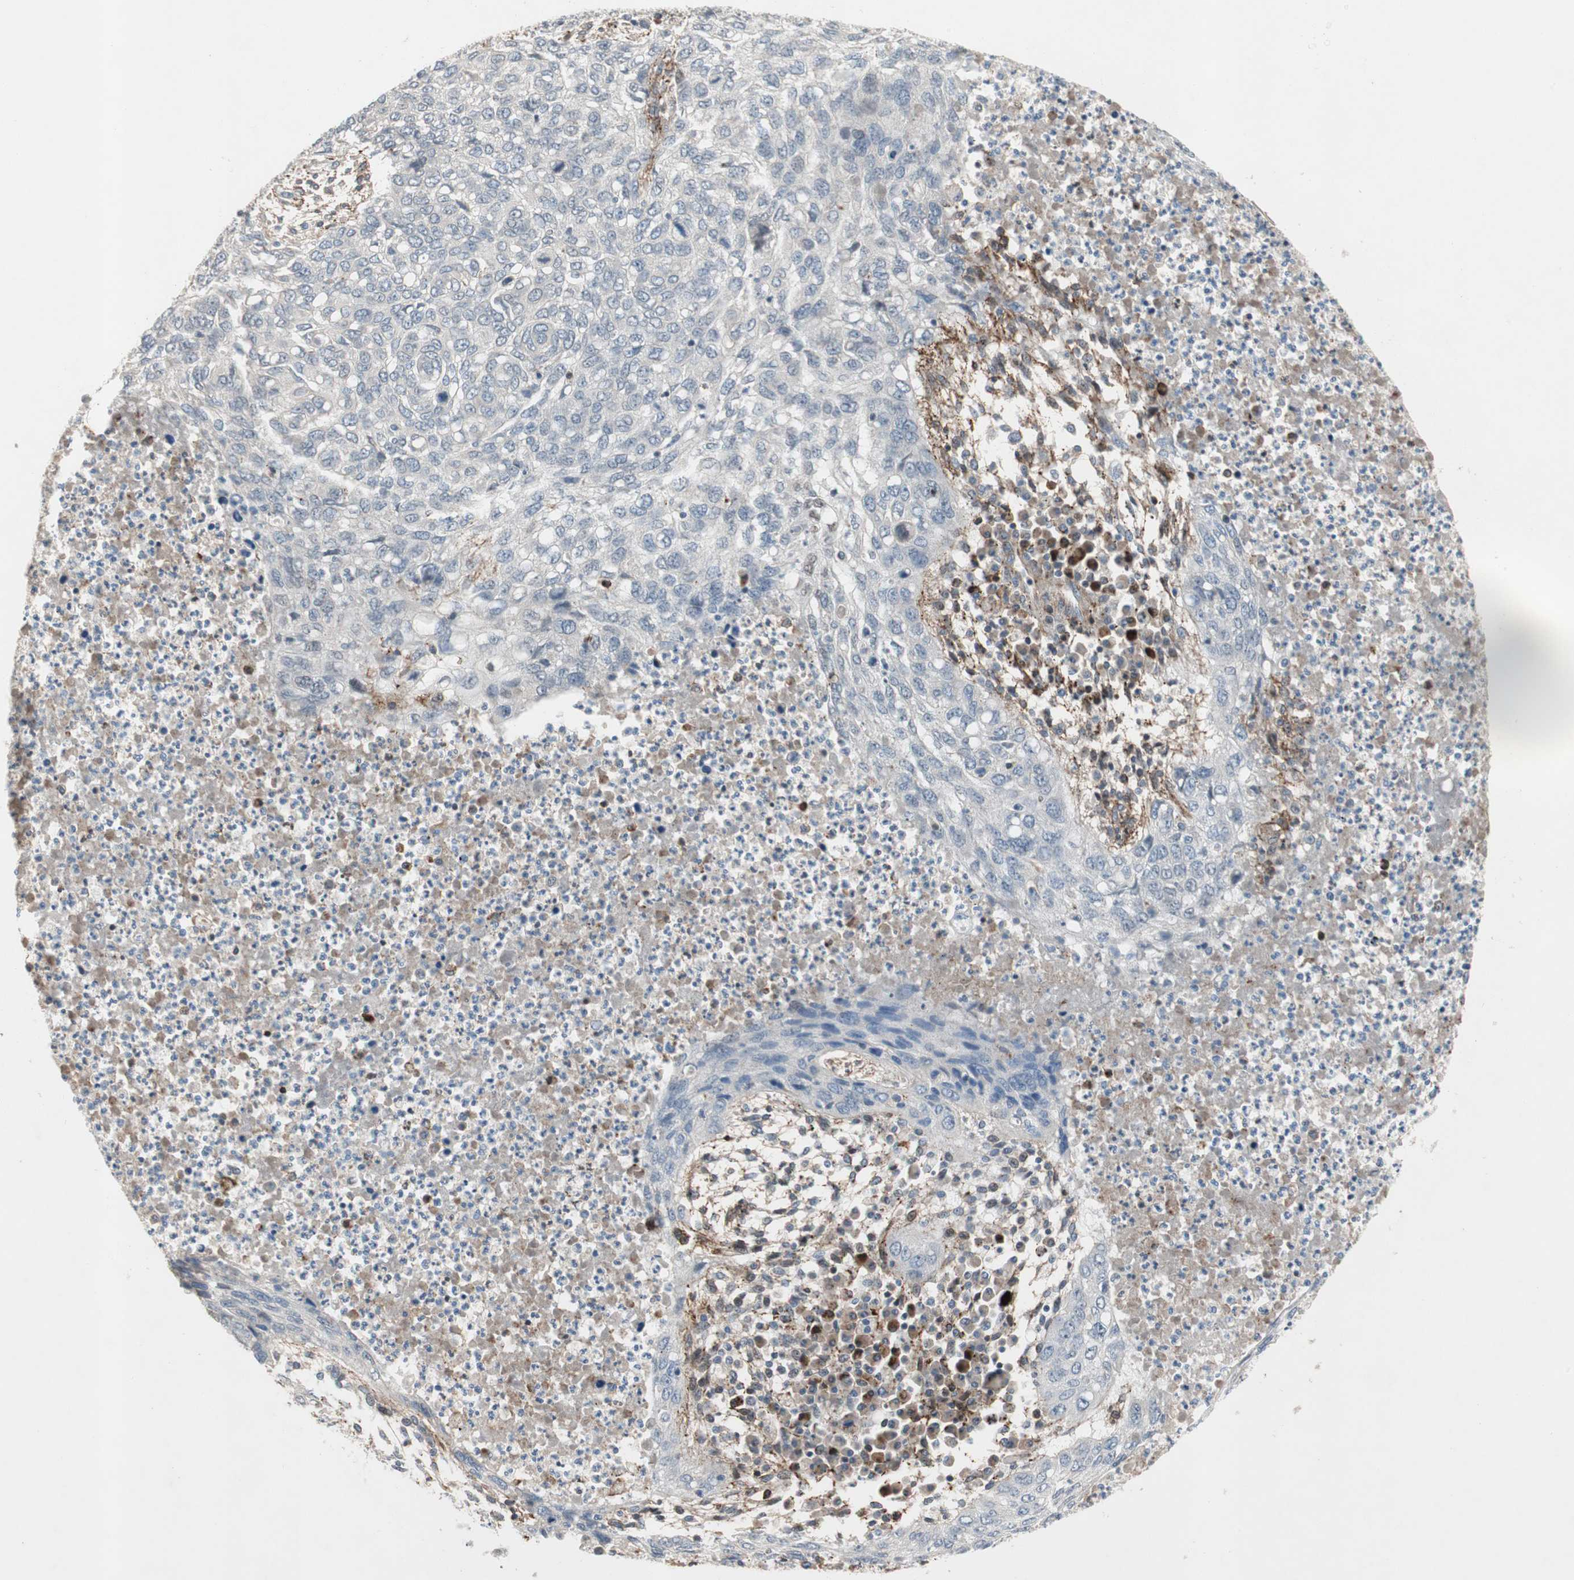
{"staining": {"intensity": "negative", "quantity": "none", "location": "none"}, "tissue": "lung cancer", "cell_type": "Tumor cells", "image_type": "cancer", "snomed": [{"axis": "morphology", "description": "Squamous cell carcinoma, NOS"}, {"axis": "topography", "description": "Lung"}], "caption": "Lung squamous cell carcinoma stained for a protein using immunohistochemistry displays no staining tumor cells.", "gene": "GRHL1", "patient": {"sex": "female", "age": 63}}